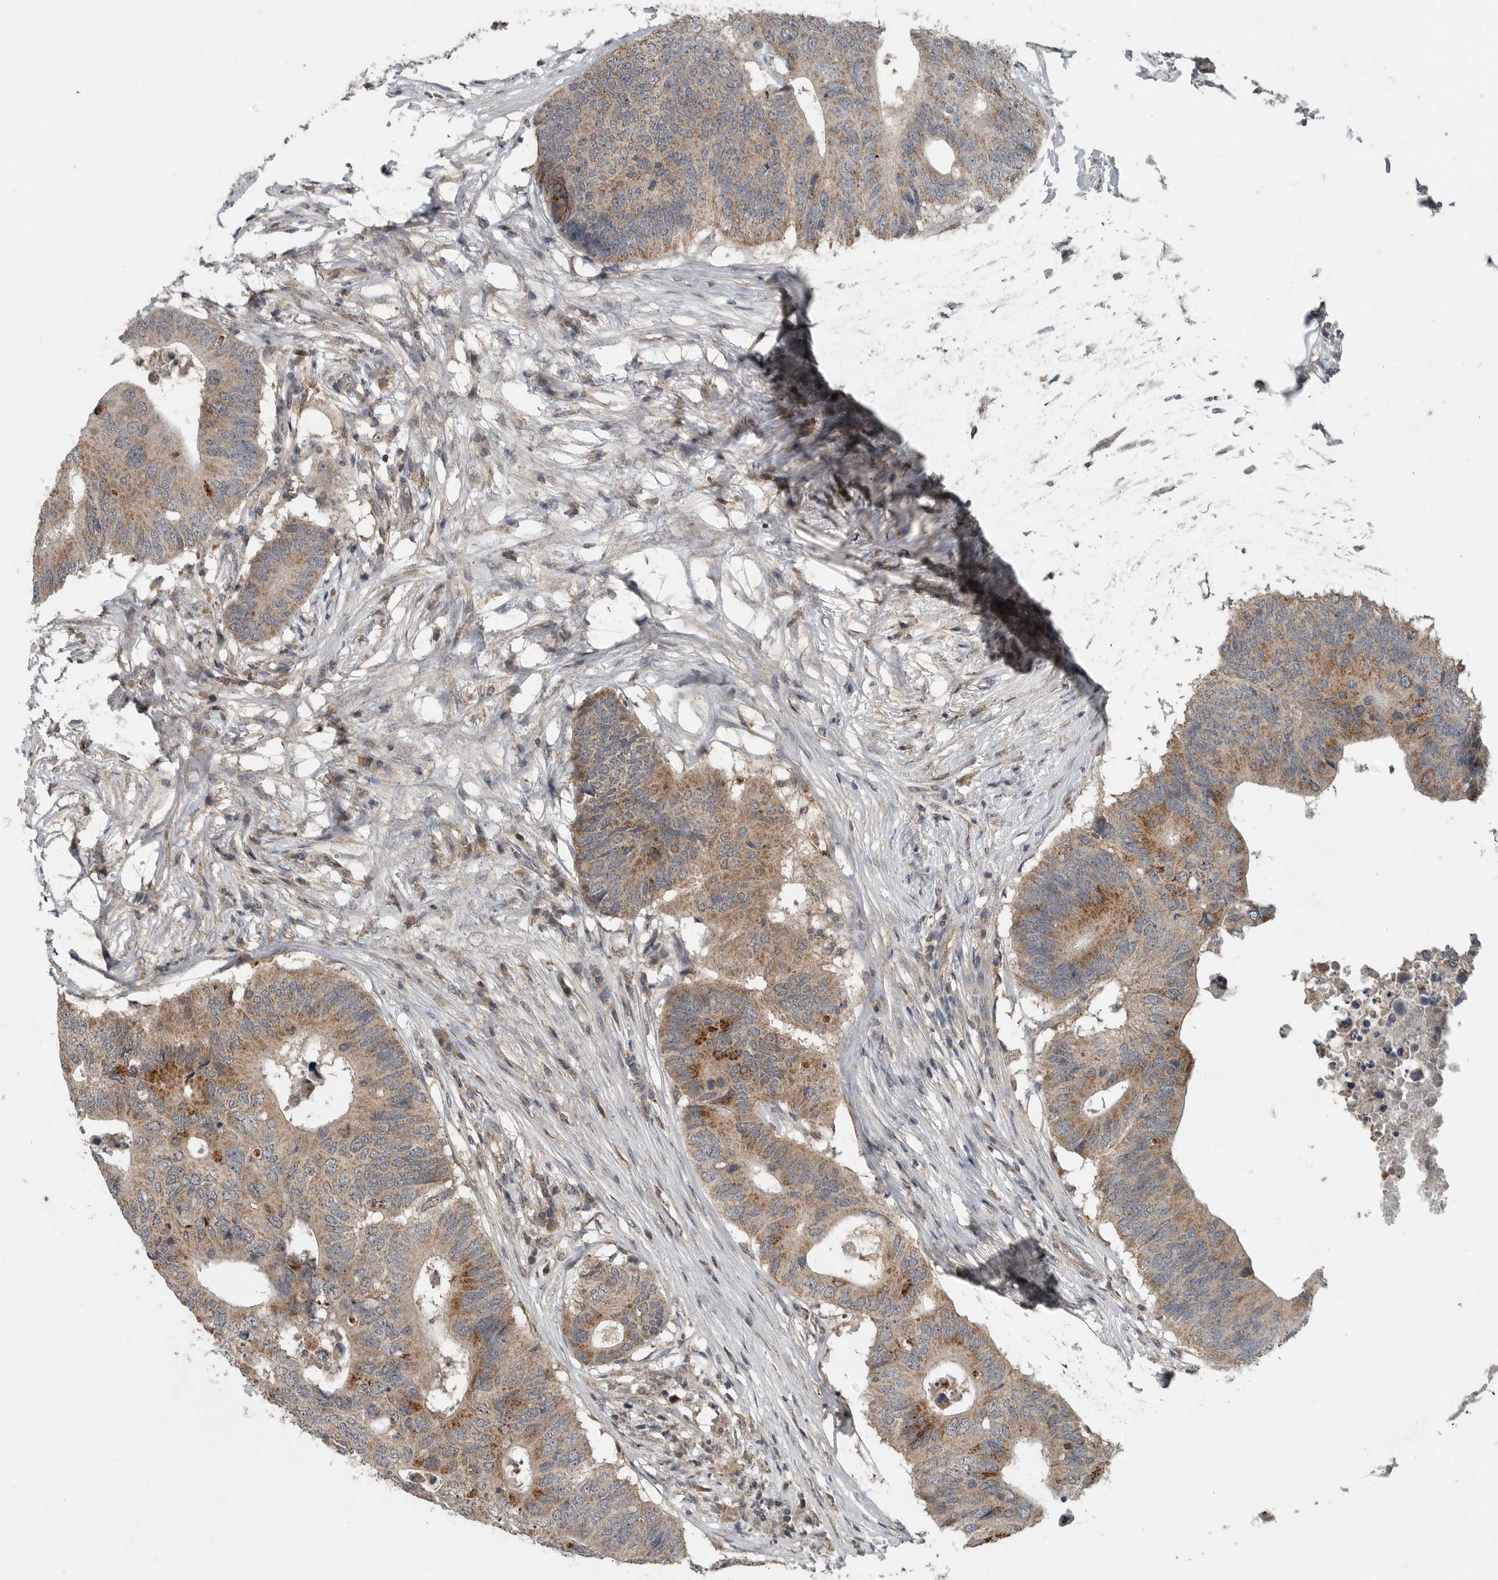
{"staining": {"intensity": "moderate", "quantity": ">75%", "location": "cytoplasmic/membranous"}, "tissue": "colorectal cancer", "cell_type": "Tumor cells", "image_type": "cancer", "snomed": [{"axis": "morphology", "description": "Adenocarcinoma, NOS"}, {"axis": "topography", "description": "Colon"}], "caption": "DAB immunohistochemical staining of human colorectal cancer displays moderate cytoplasmic/membranous protein expression in approximately >75% of tumor cells.", "gene": "IL6ST", "patient": {"sex": "male", "age": 71}}